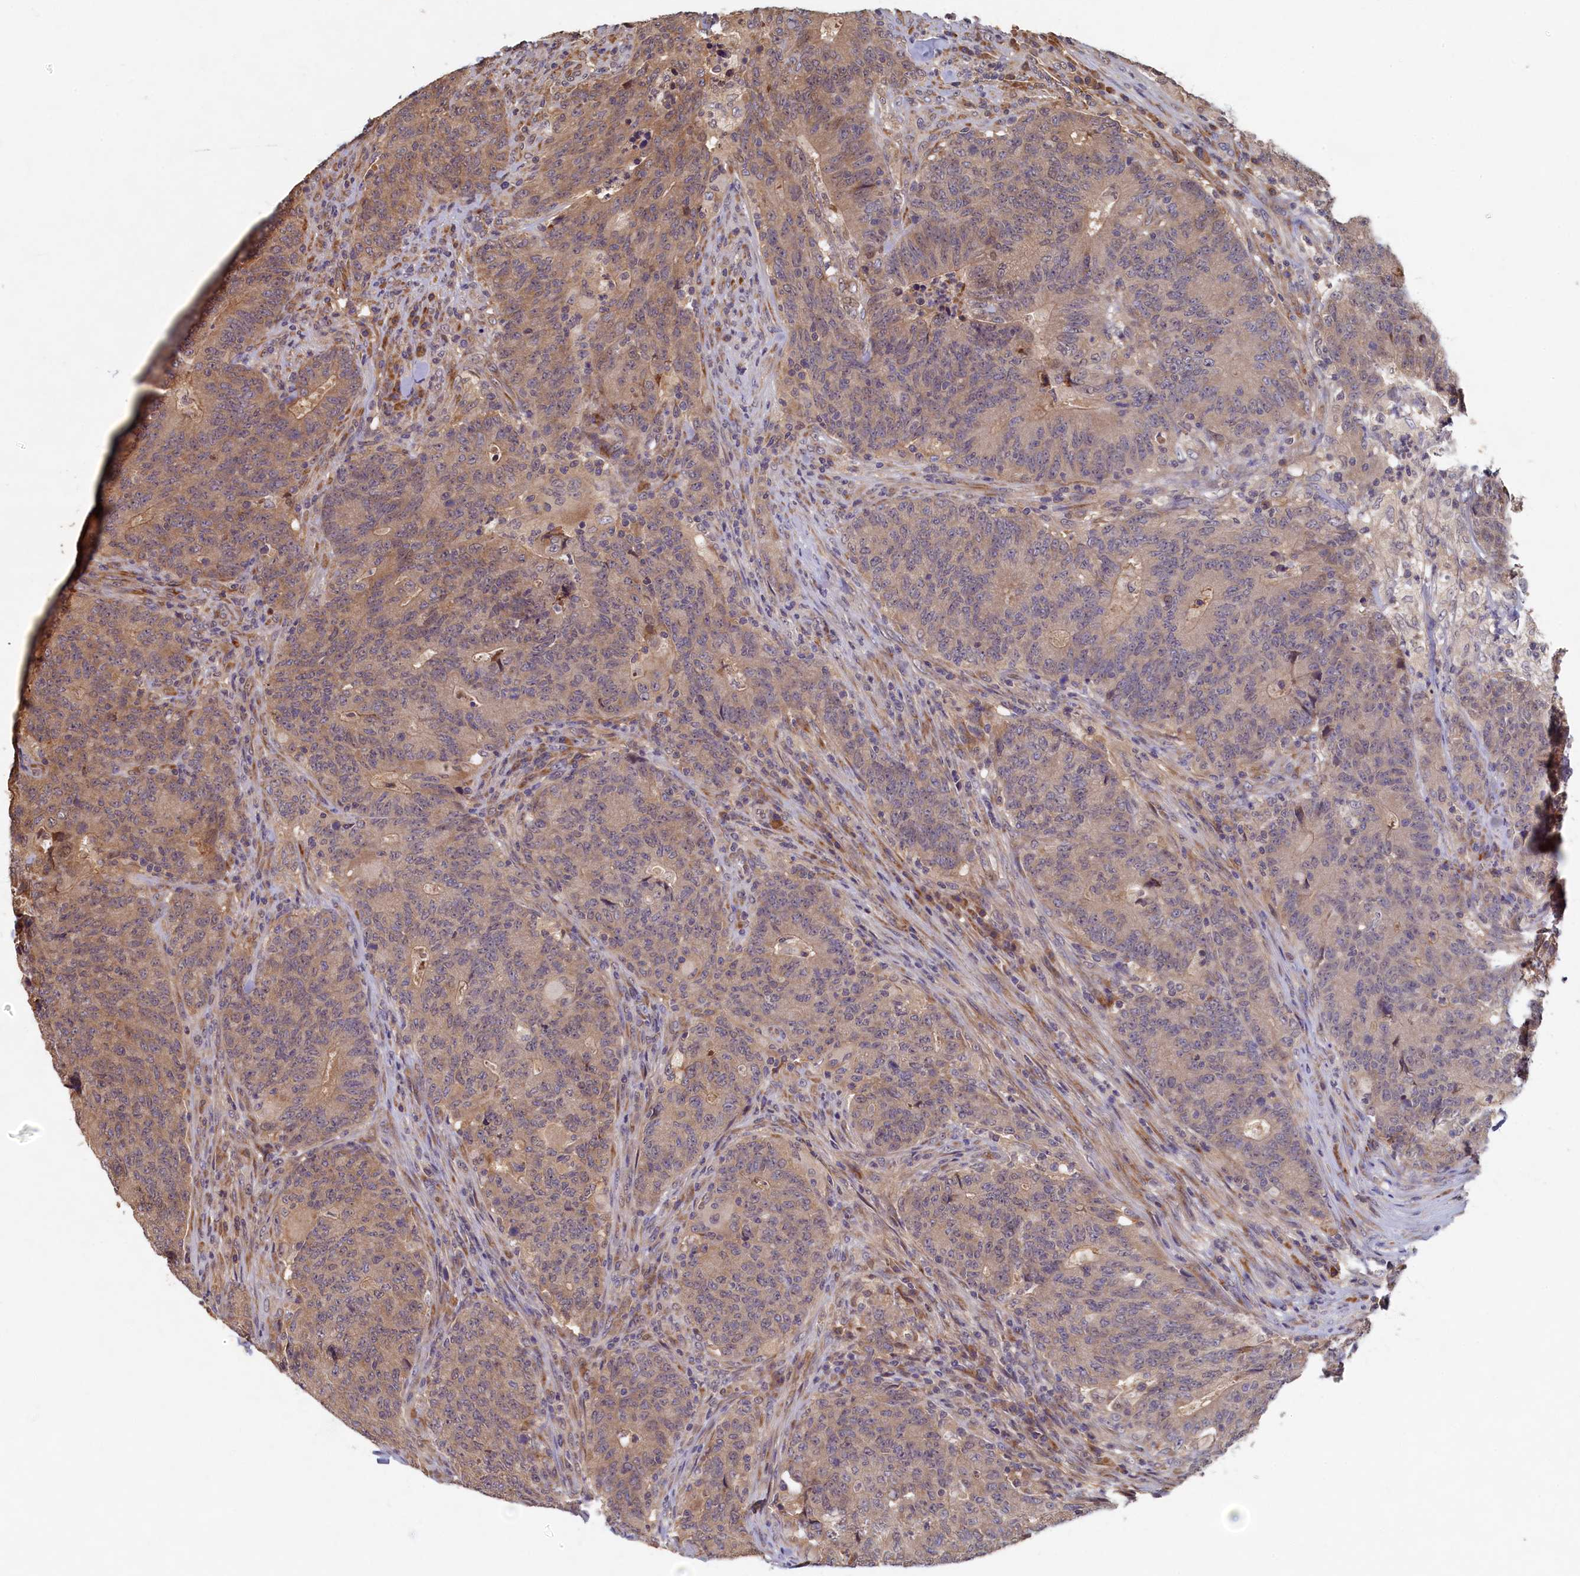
{"staining": {"intensity": "weak", "quantity": "<25%", "location": "cytoplasmic/membranous"}, "tissue": "colorectal cancer", "cell_type": "Tumor cells", "image_type": "cancer", "snomed": [{"axis": "morphology", "description": "Adenocarcinoma, NOS"}, {"axis": "topography", "description": "Colon"}], "caption": "A micrograph of adenocarcinoma (colorectal) stained for a protein shows no brown staining in tumor cells. (Stains: DAB immunohistochemistry (IHC) with hematoxylin counter stain, Microscopy: brightfield microscopy at high magnification).", "gene": "LCMT2", "patient": {"sex": "female", "age": 75}}